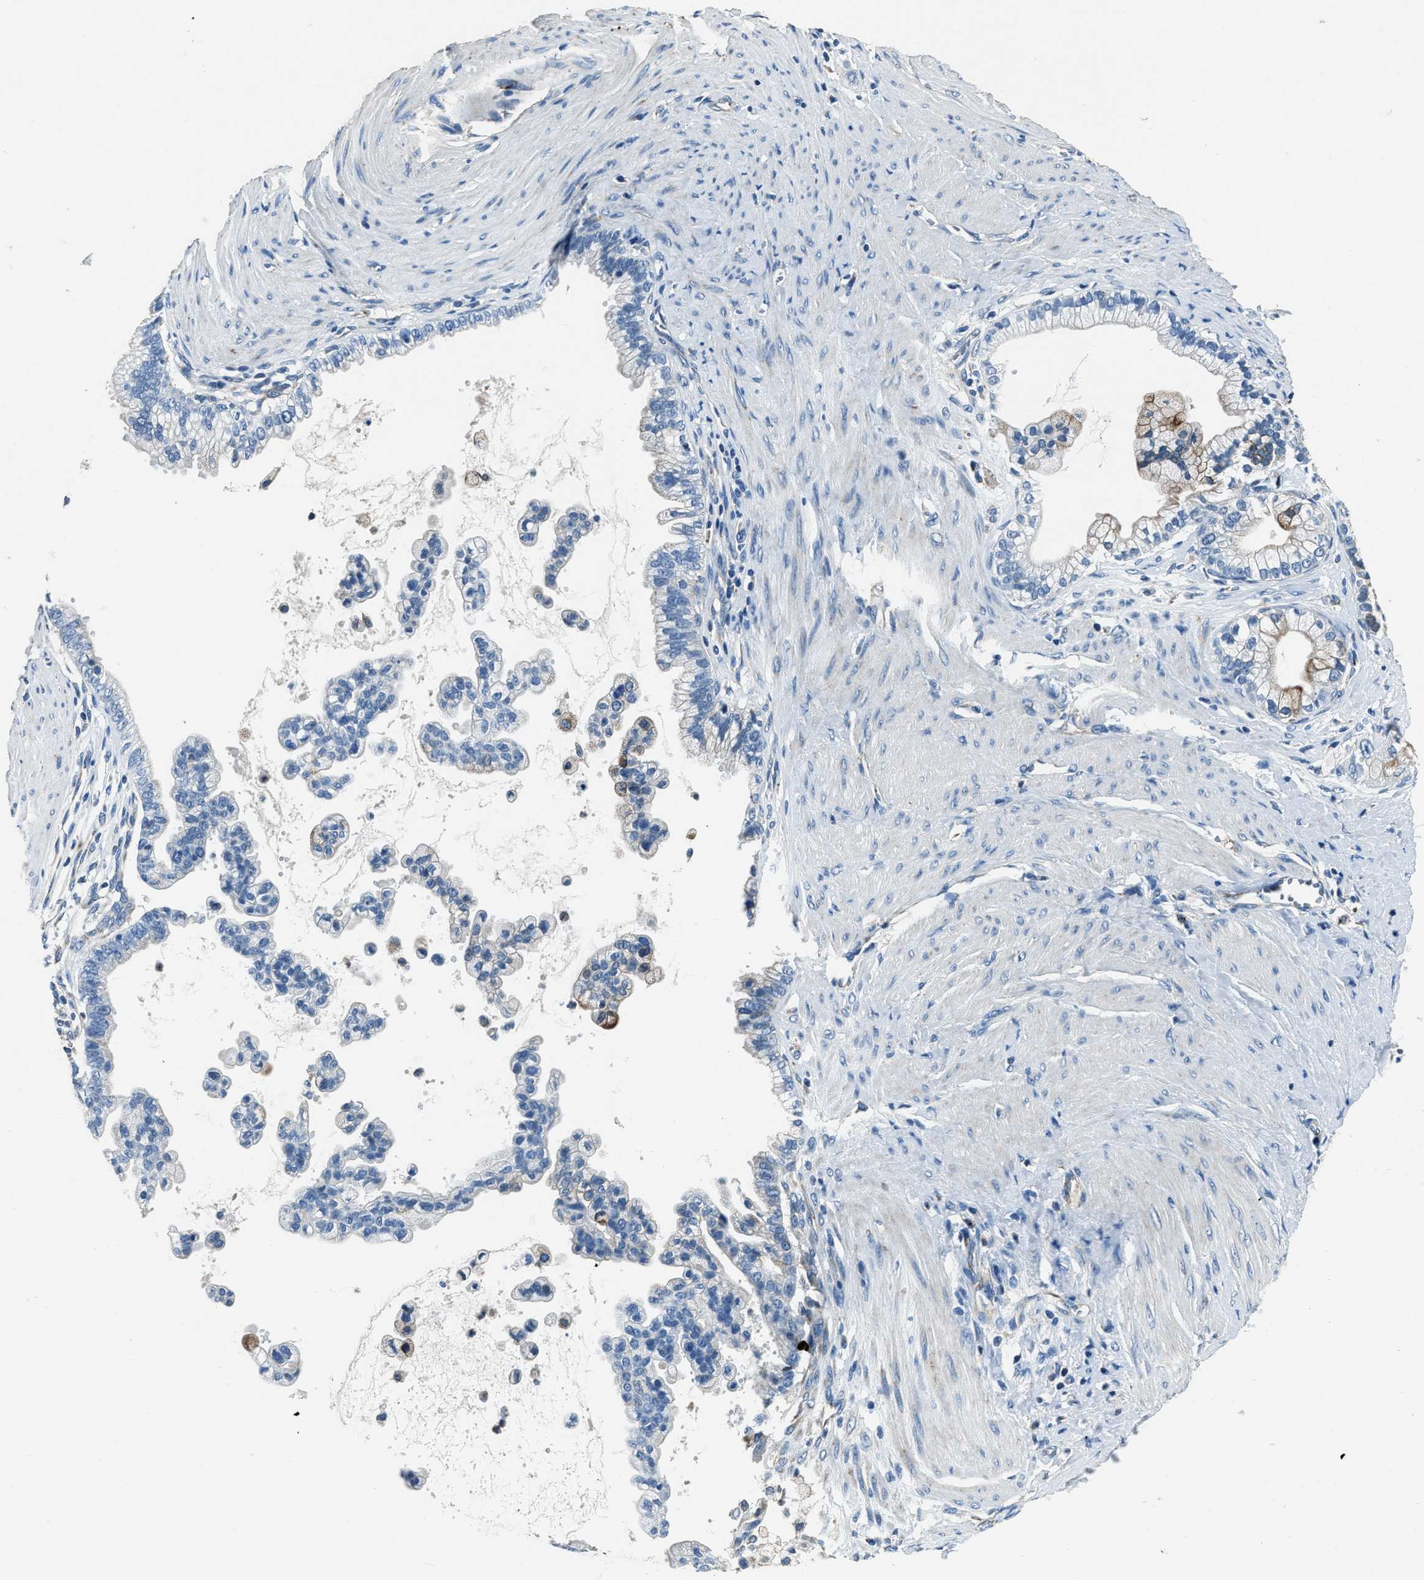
{"staining": {"intensity": "negative", "quantity": "none", "location": "none"}, "tissue": "pancreatic cancer", "cell_type": "Tumor cells", "image_type": "cancer", "snomed": [{"axis": "morphology", "description": "Adenocarcinoma, NOS"}, {"axis": "topography", "description": "Pancreas"}], "caption": "IHC image of pancreatic cancer stained for a protein (brown), which demonstrates no staining in tumor cells.", "gene": "OGDH", "patient": {"sex": "male", "age": 69}}